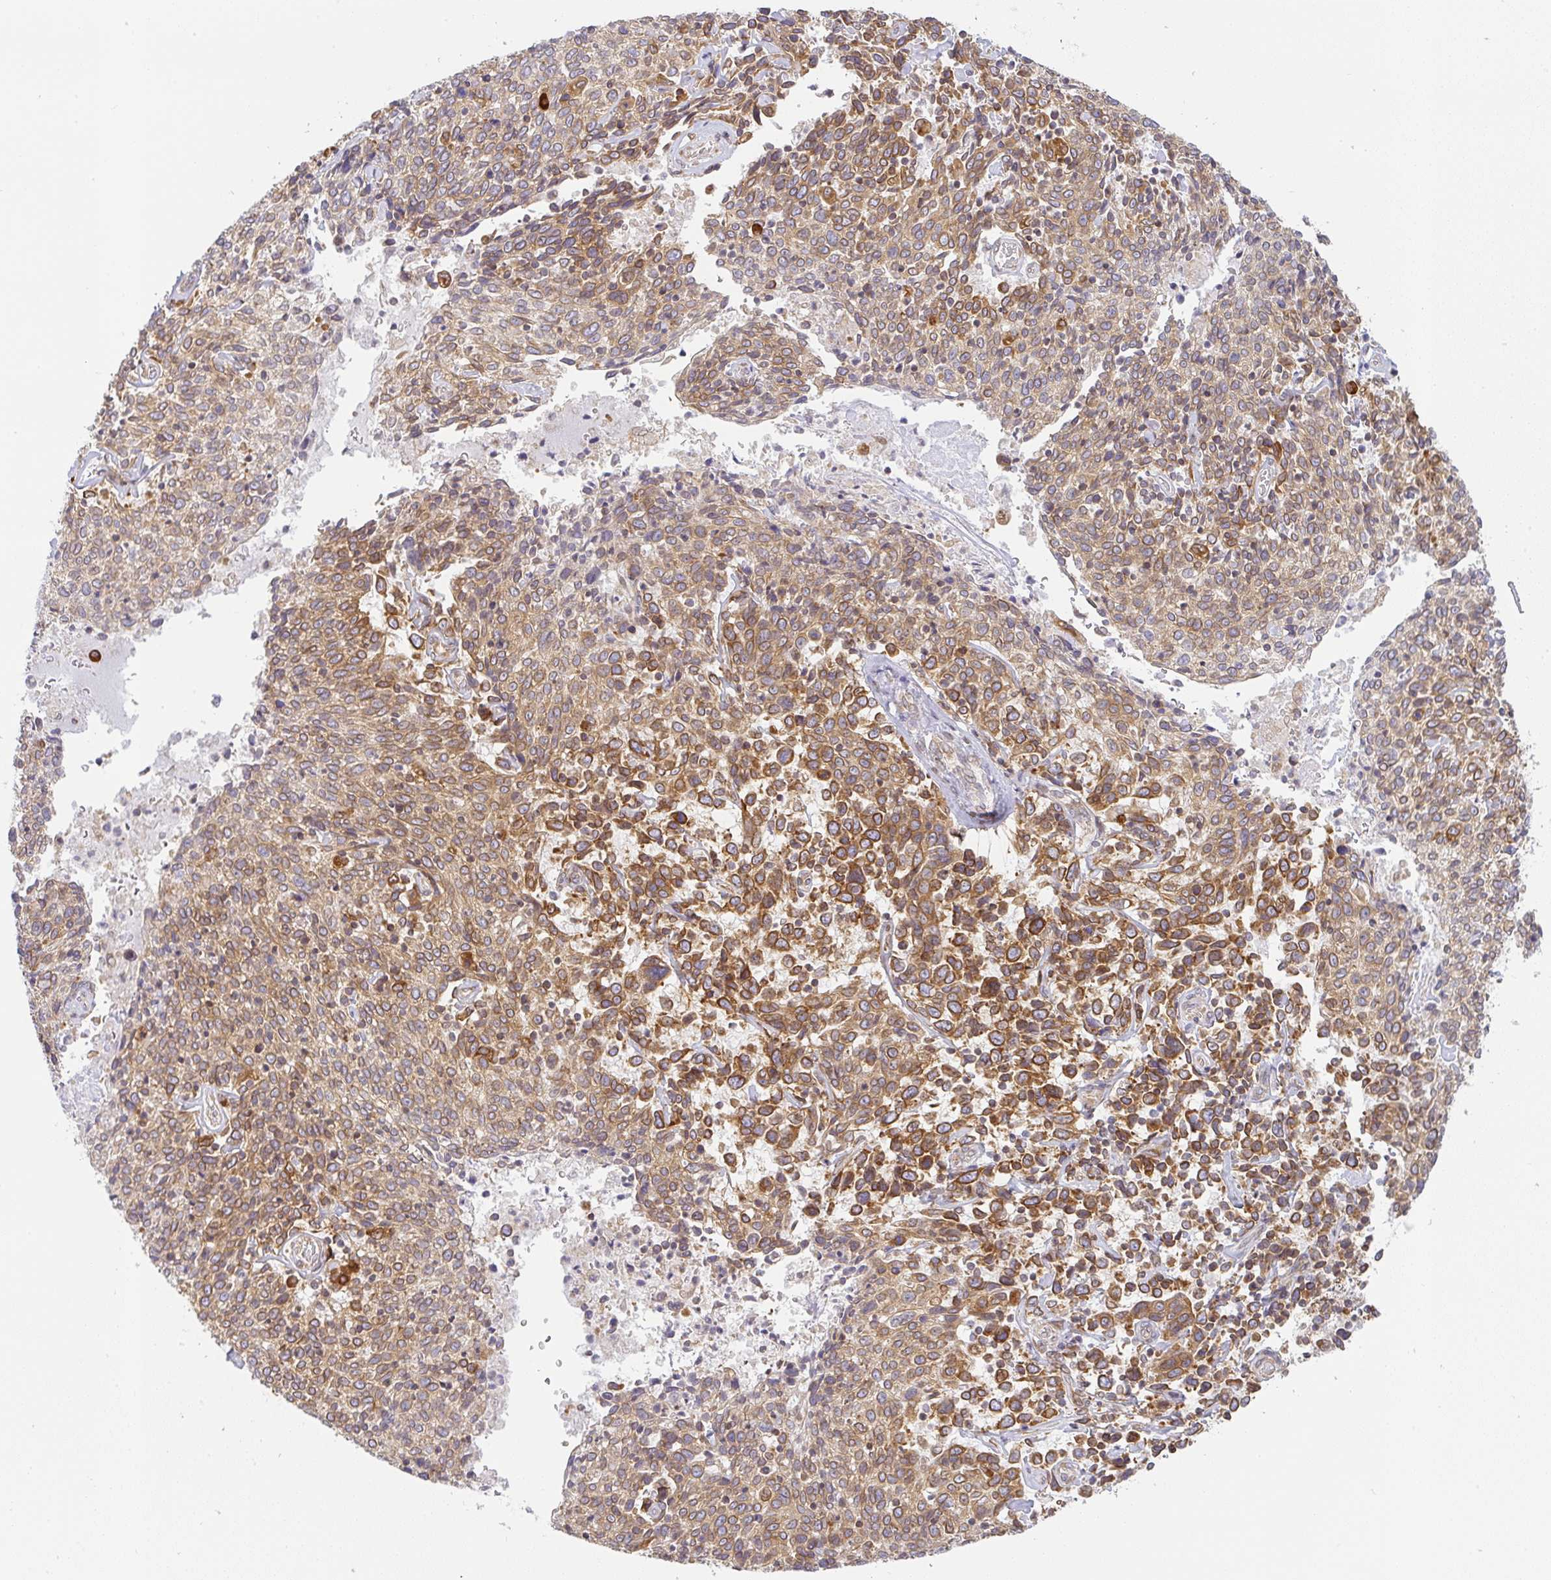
{"staining": {"intensity": "moderate", "quantity": ">75%", "location": "cytoplasmic/membranous"}, "tissue": "cervical cancer", "cell_type": "Tumor cells", "image_type": "cancer", "snomed": [{"axis": "morphology", "description": "Squamous cell carcinoma, NOS"}, {"axis": "topography", "description": "Cervix"}], "caption": "Protein staining reveals moderate cytoplasmic/membranous staining in approximately >75% of tumor cells in squamous cell carcinoma (cervical).", "gene": "DERL2", "patient": {"sex": "female", "age": 46}}